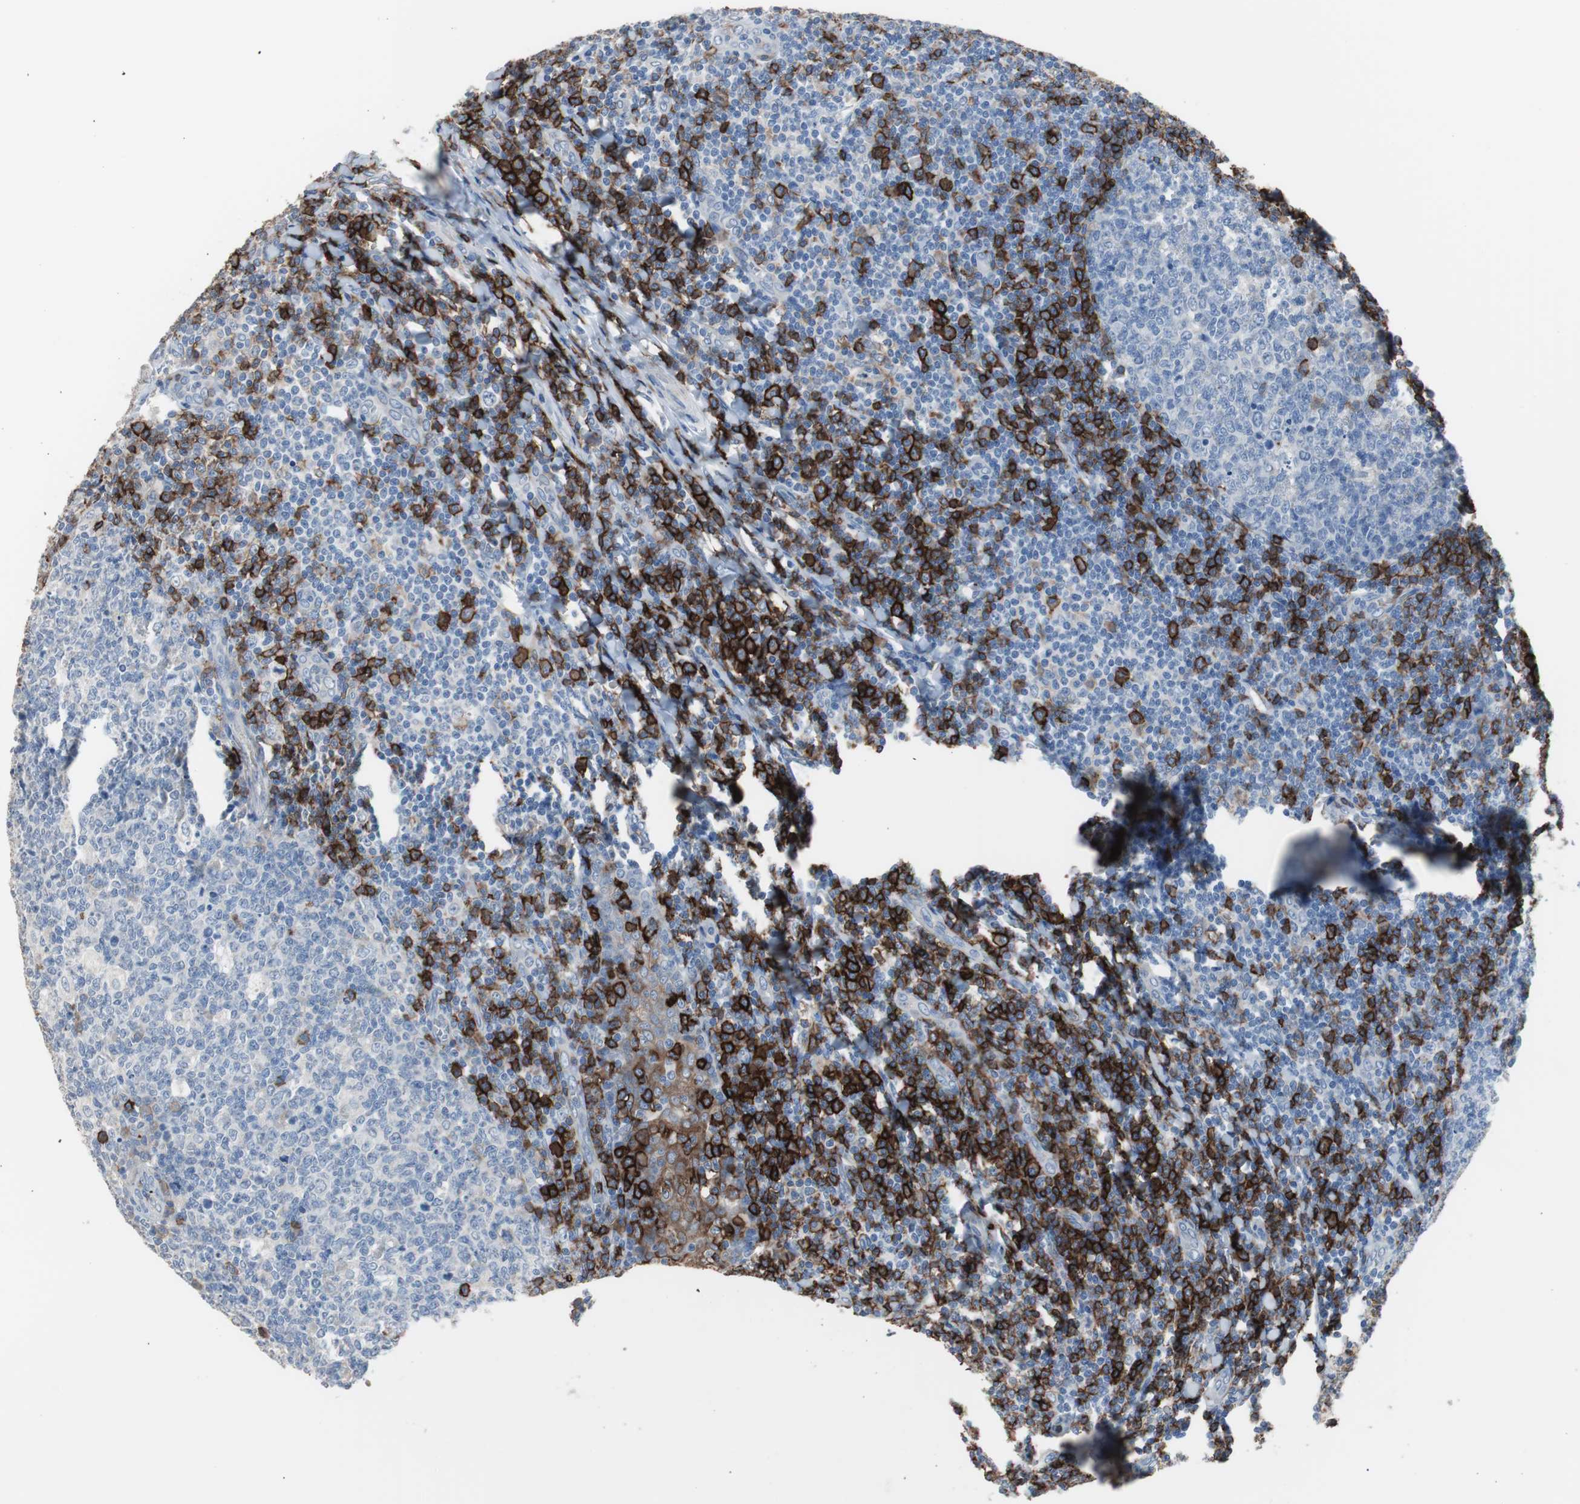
{"staining": {"intensity": "negative", "quantity": "none", "location": "none"}, "tissue": "tonsil", "cell_type": "Germinal center cells", "image_type": "normal", "snomed": [{"axis": "morphology", "description": "Normal tissue, NOS"}, {"axis": "topography", "description": "Tonsil"}], "caption": "Protein analysis of normal tonsil reveals no significant staining in germinal center cells. (DAB IHC, high magnification).", "gene": "FCGR2B", "patient": {"sex": "male", "age": 31}}